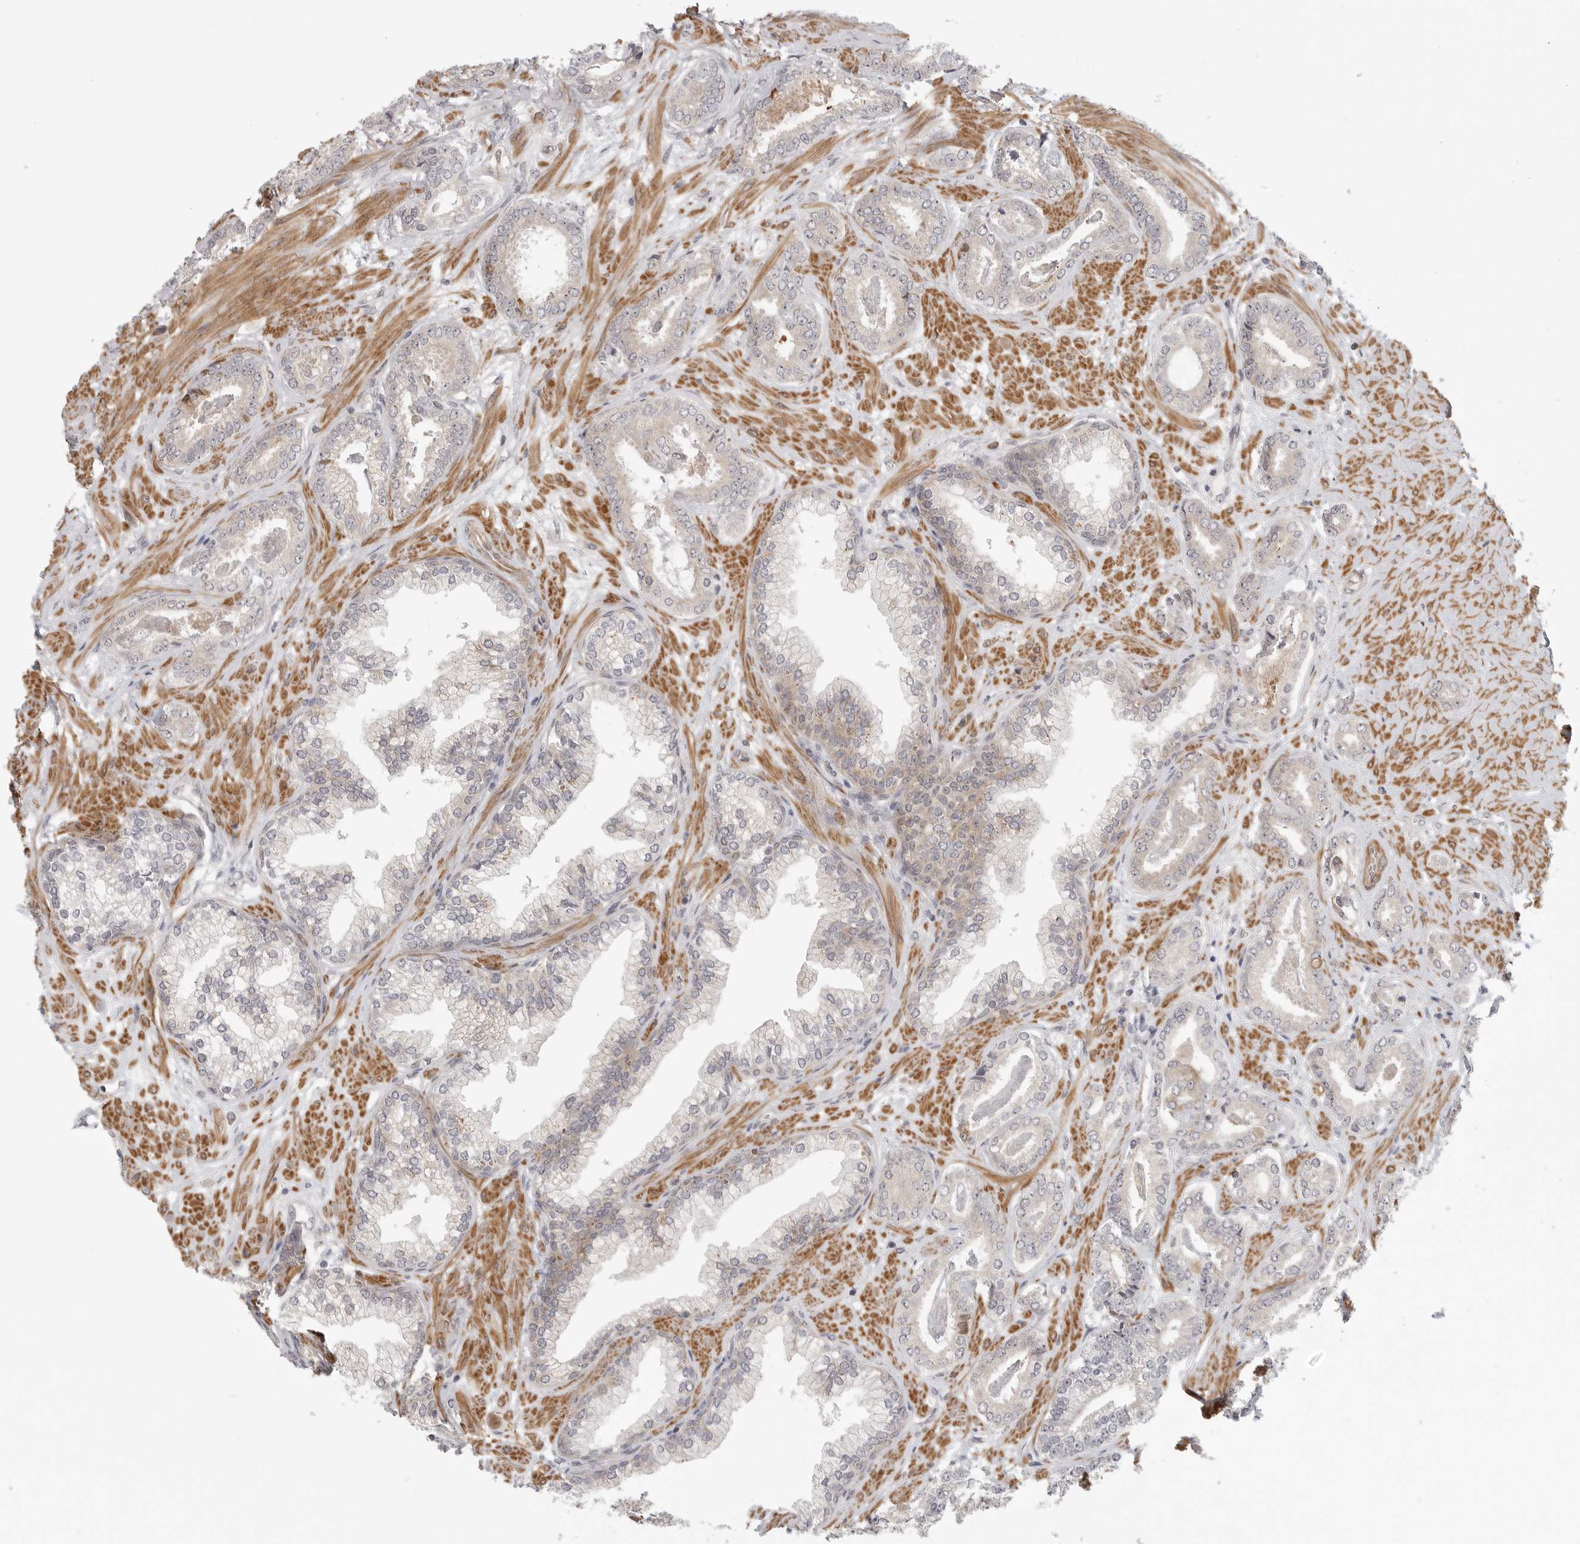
{"staining": {"intensity": "negative", "quantity": "none", "location": "none"}, "tissue": "prostate cancer", "cell_type": "Tumor cells", "image_type": "cancer", "snomed": [{"axis": "morphology", "description": "Adenocarcinoma, Low grade"}, {"axis": "topography", "description": "Prostate"}], "caption": "Tumor cells are negative for protein expression in human prostate adenocarcinoma (low-grade).", "gene": "CCPG1", "patient": {"sex": "male", "age": 71}}